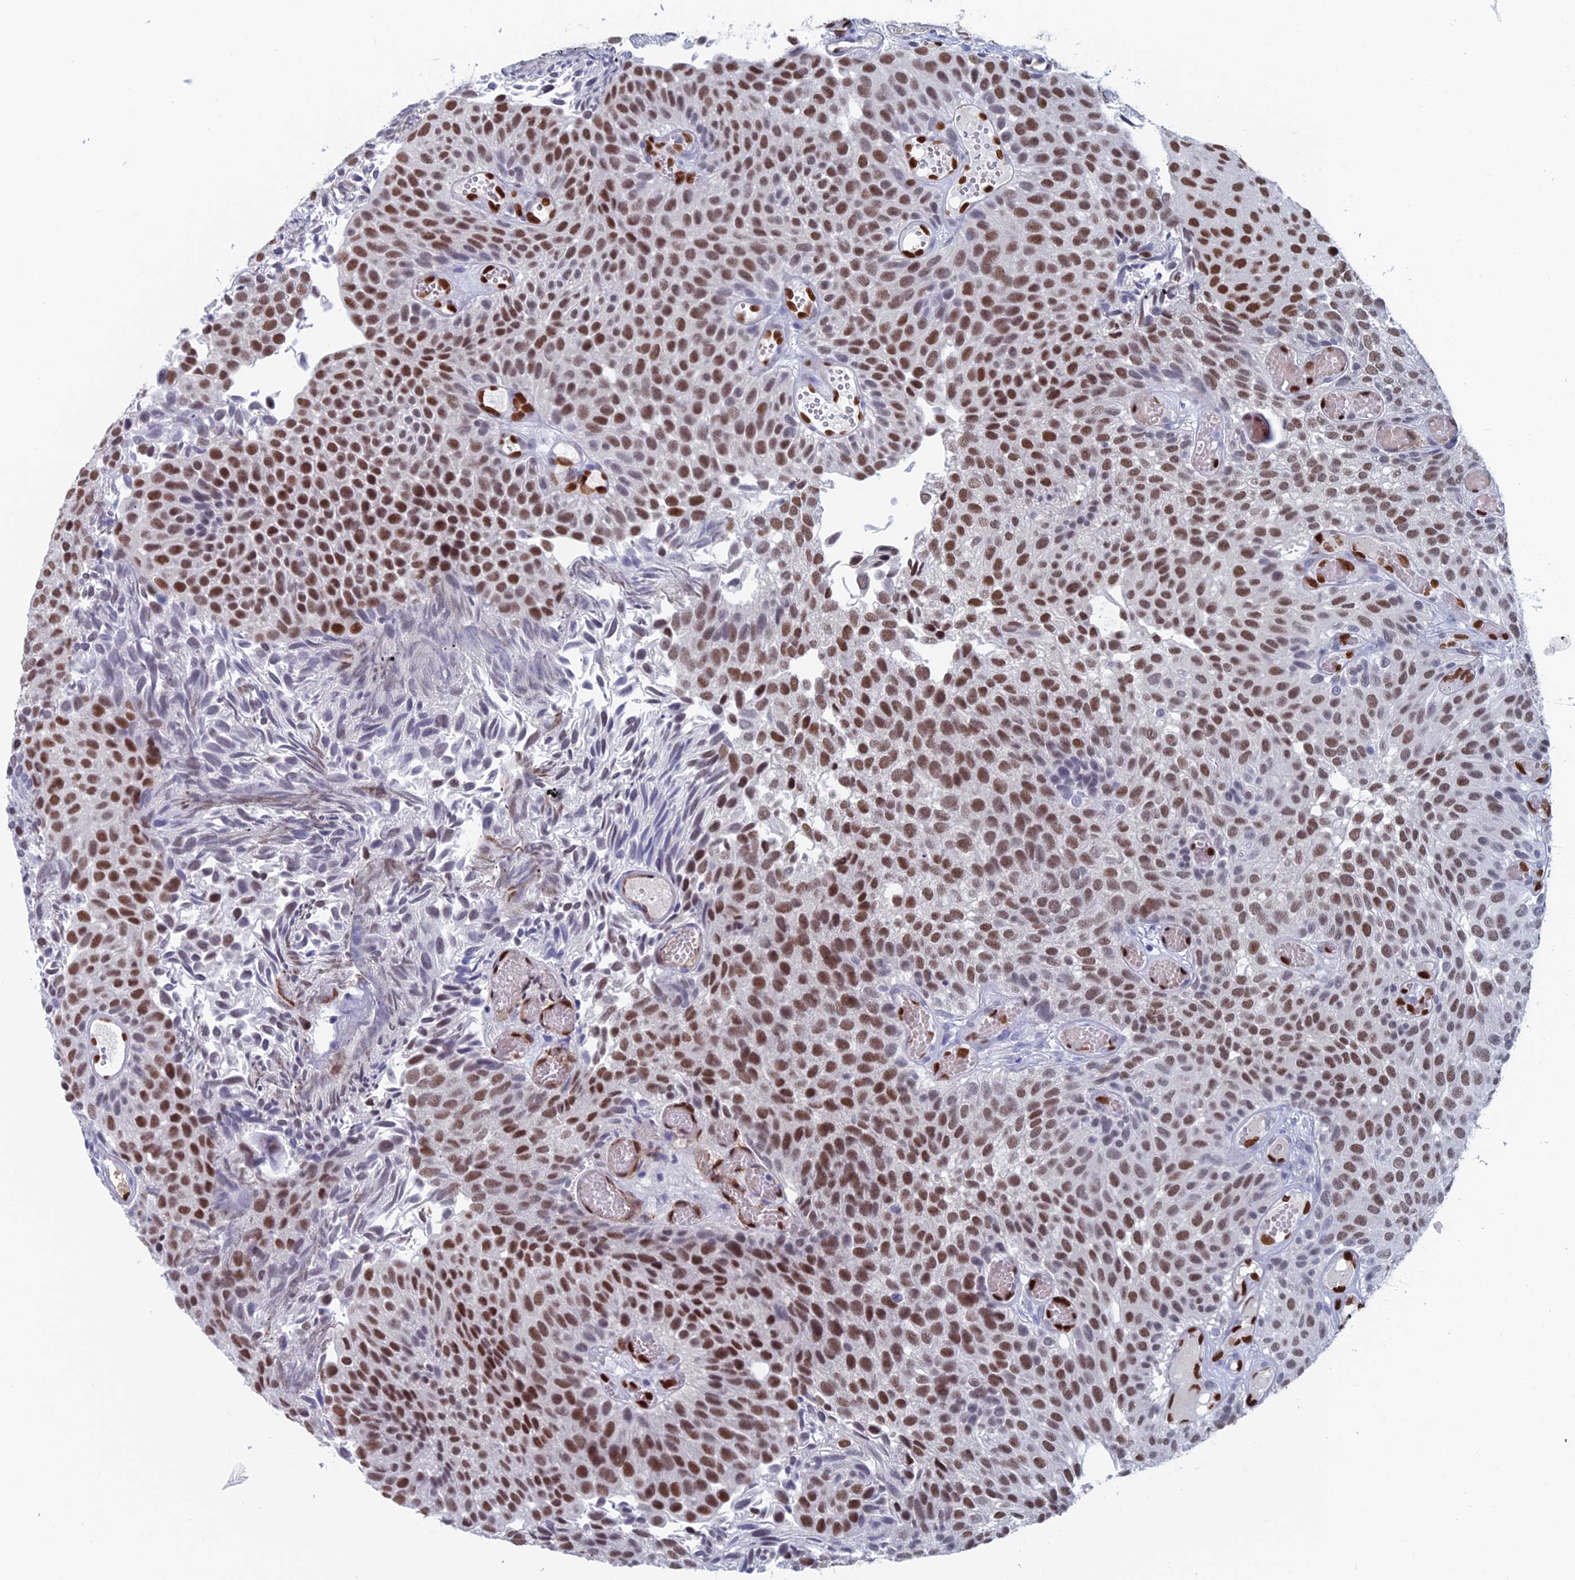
{"staining": {"intensity": "moderate", "quantity": ">75%", "location": "nuclear"}, "tissue": "urothelial cancer", "cell_type": "Tumor cells", "image_type": "cancer", "snomed": [{"axis": "morphology", "description": "Urothelial carcinoma, Low grade"}, {"axis": "topography", "description": "Urinary bladder"}], "caption": "This photomicrograph displays IHC staining of human urothelial cancer, with medium moderate nuclear staining in about >75% of tumor cells.", "gene": "NOL4L", "patient": {"sex": "male", "age": 89}}